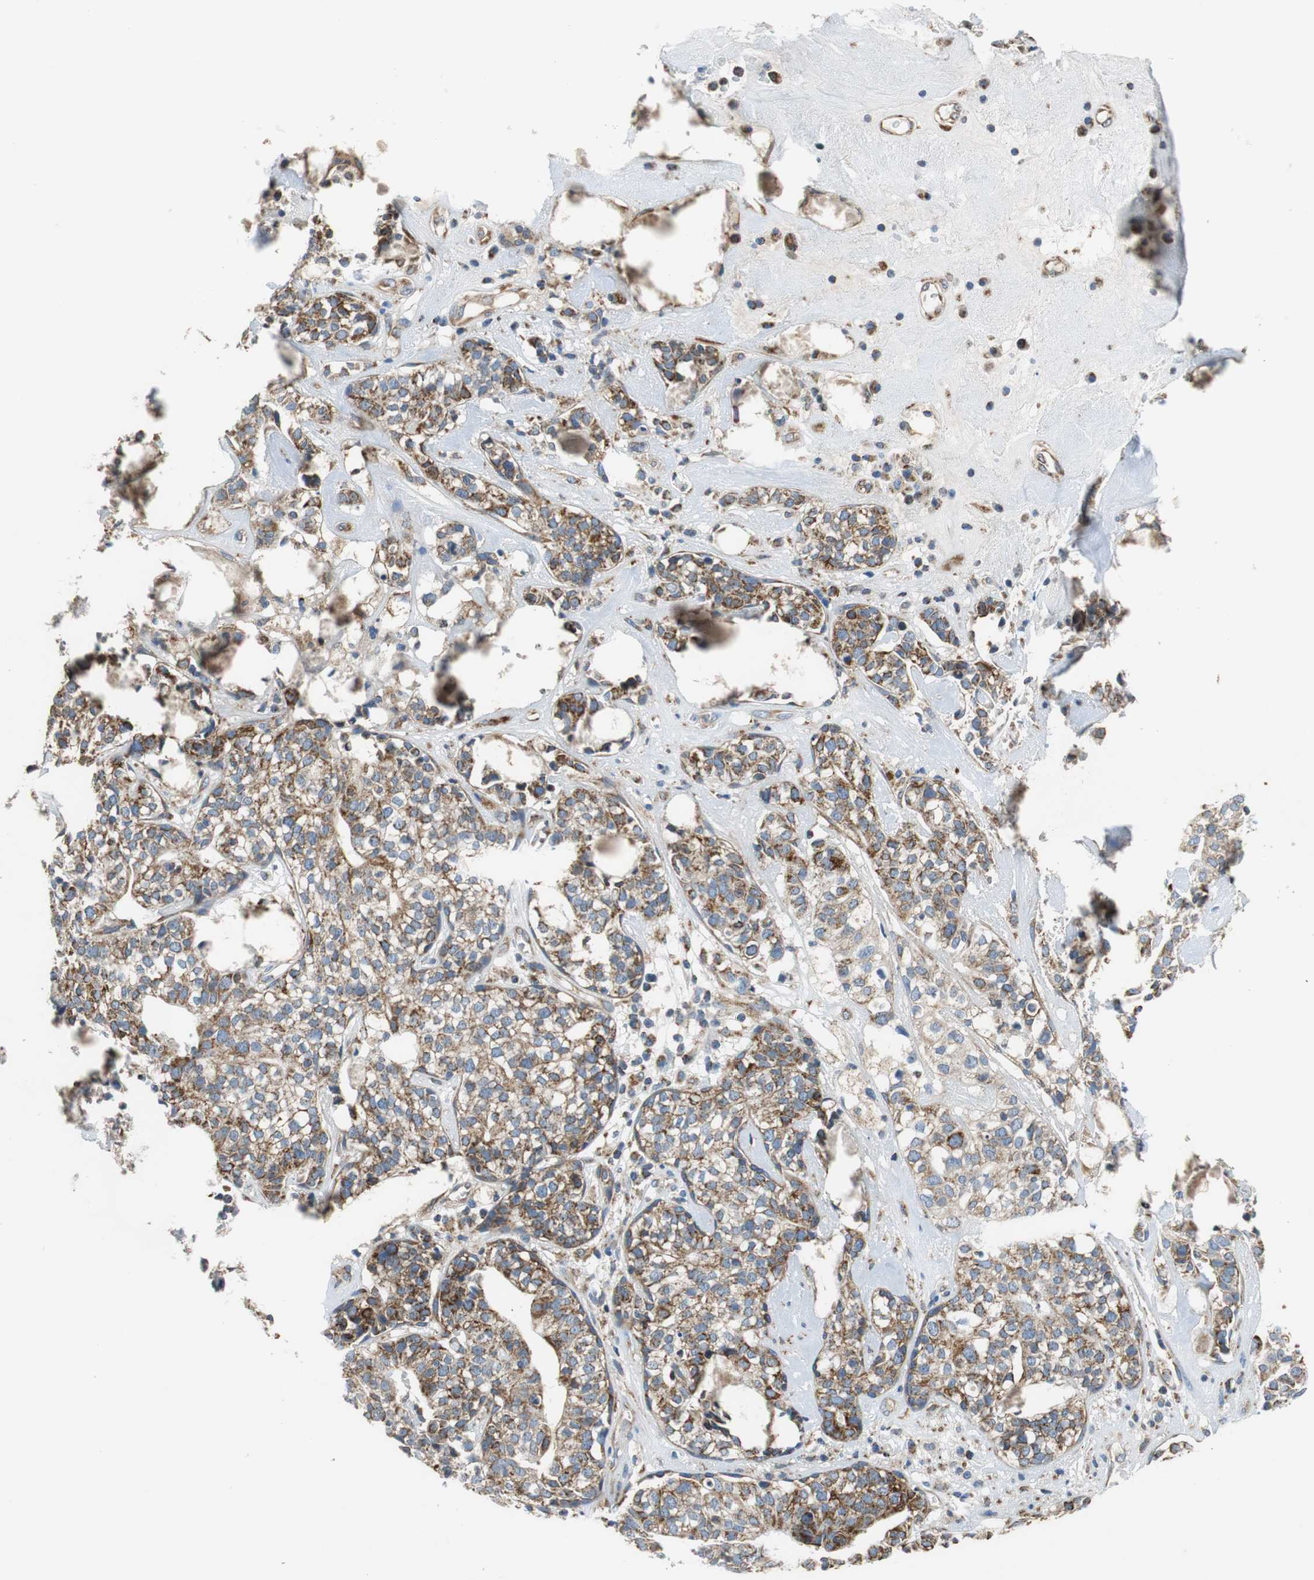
{"staining": {"intensity": "strong", "quantity": ">75%", "location": "cytoplasmic/membranous"}, "tissue": "head and neck cancer", "cell_type": "Tumor cells", "image_type": "cancer", "snomed": [{"axis": "morphology", "description": "Adenocarcinoma, NOS"}, {"axis": "topography", "description": "Salivary gland"}, {"axis": "topography", "description": "Head-Neck"}], "caption": "Immunohistochemical staining of head and neck adenocarcinoma exhibits high levels of strong cytoplasmic/membranous protein expression in about >75% of tumor cells.", "gene": "GSTK1", "patient": {"sex": "female", "age": 65}}